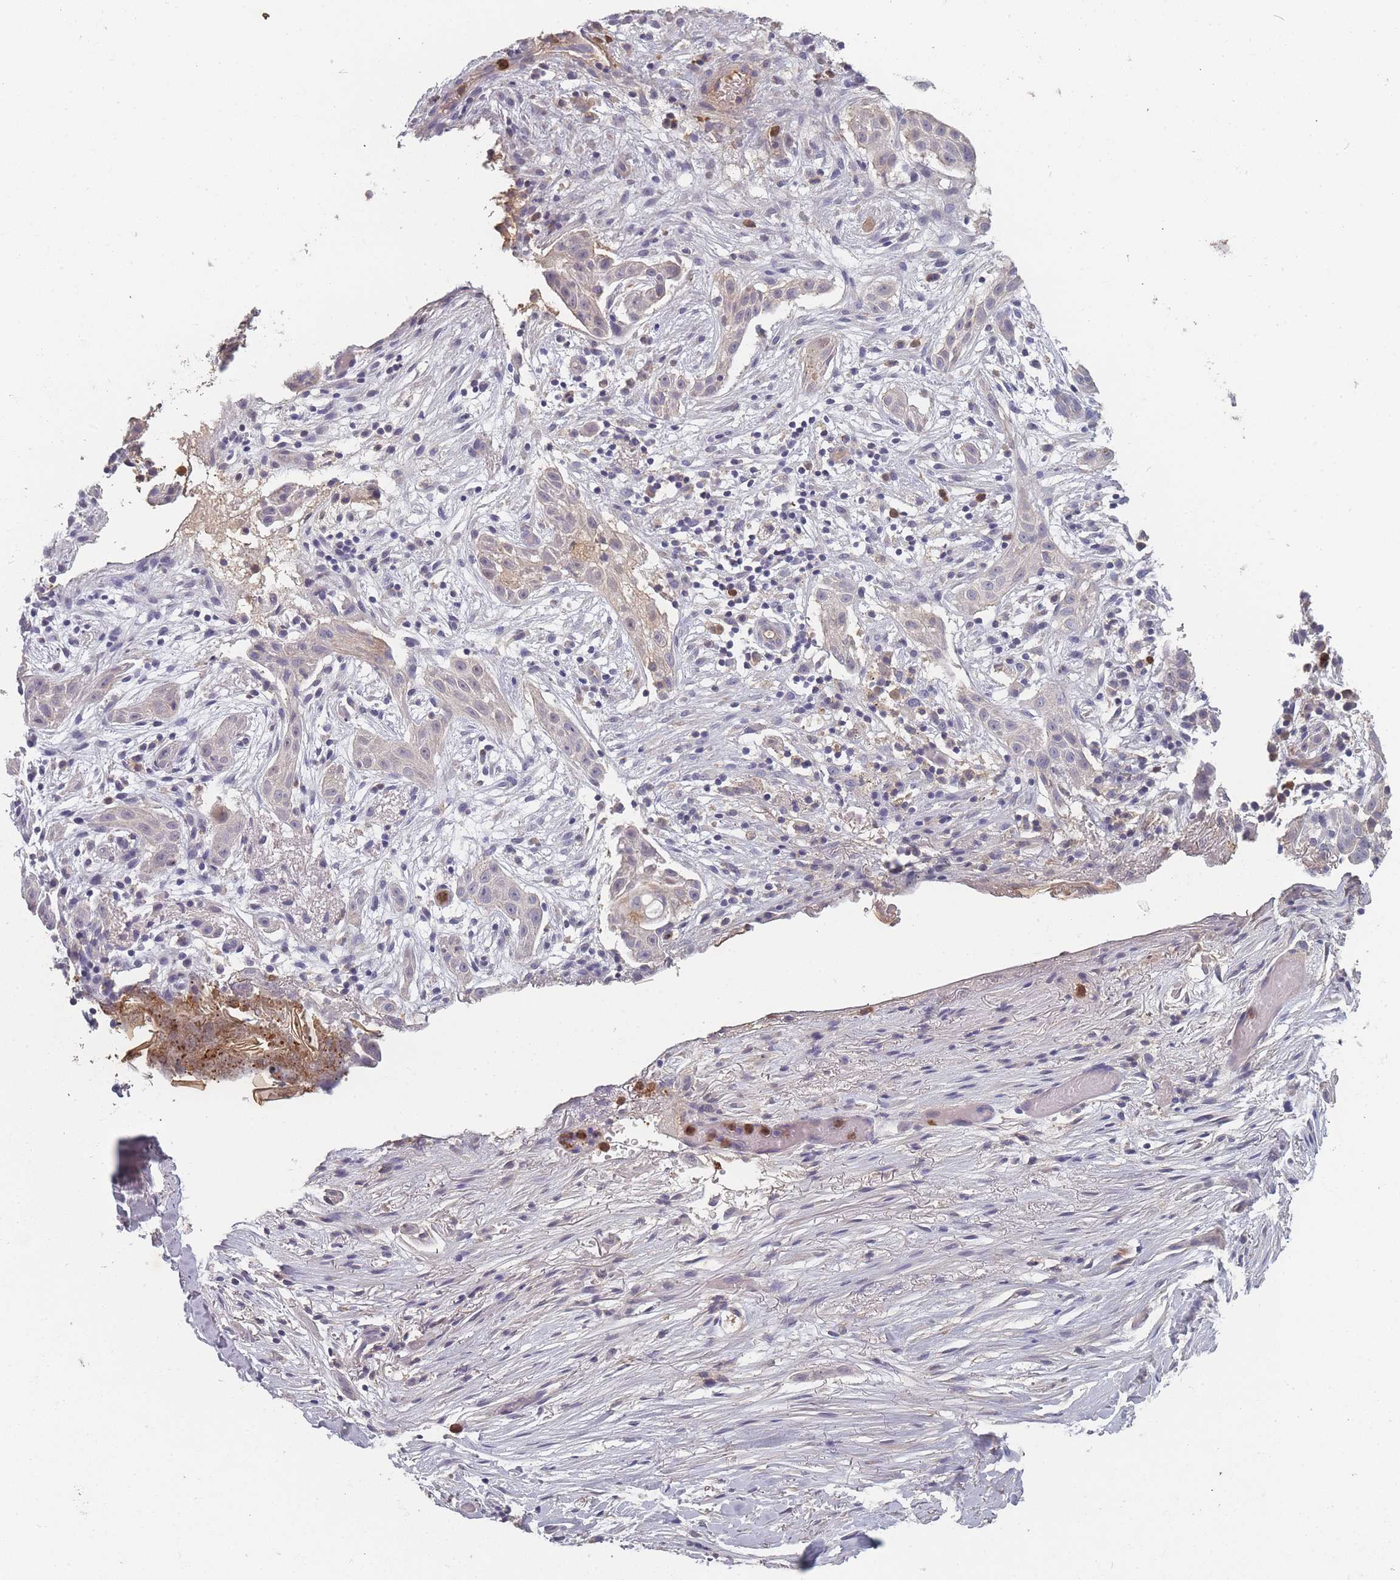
{"staining": {"intensity": "negative", "quantity": "none", "location": "none"}, "tissue": "adipose tissue", "cell_type": "Adipocytes", "image_type": "normal", "snomed": [{"axis": "morphology", "description": "Normal tissue, NOS"}, {"axis": "morphology", "description": "Basal cell carcinoma"}, {"axis": "topography", "description": "Skin"}], "caption": "The immunohistochemistry histopathology image has no significant positivity in adipocytes of adipose tissue. (Stains: DAB (3,3'-diaminobenzidine) IHC with hematoxylin counter stain, Microscopy: brightfield microscopy at high magnification).", "gene": "BST1", "patient": {"sex": "female", "age": 89}}